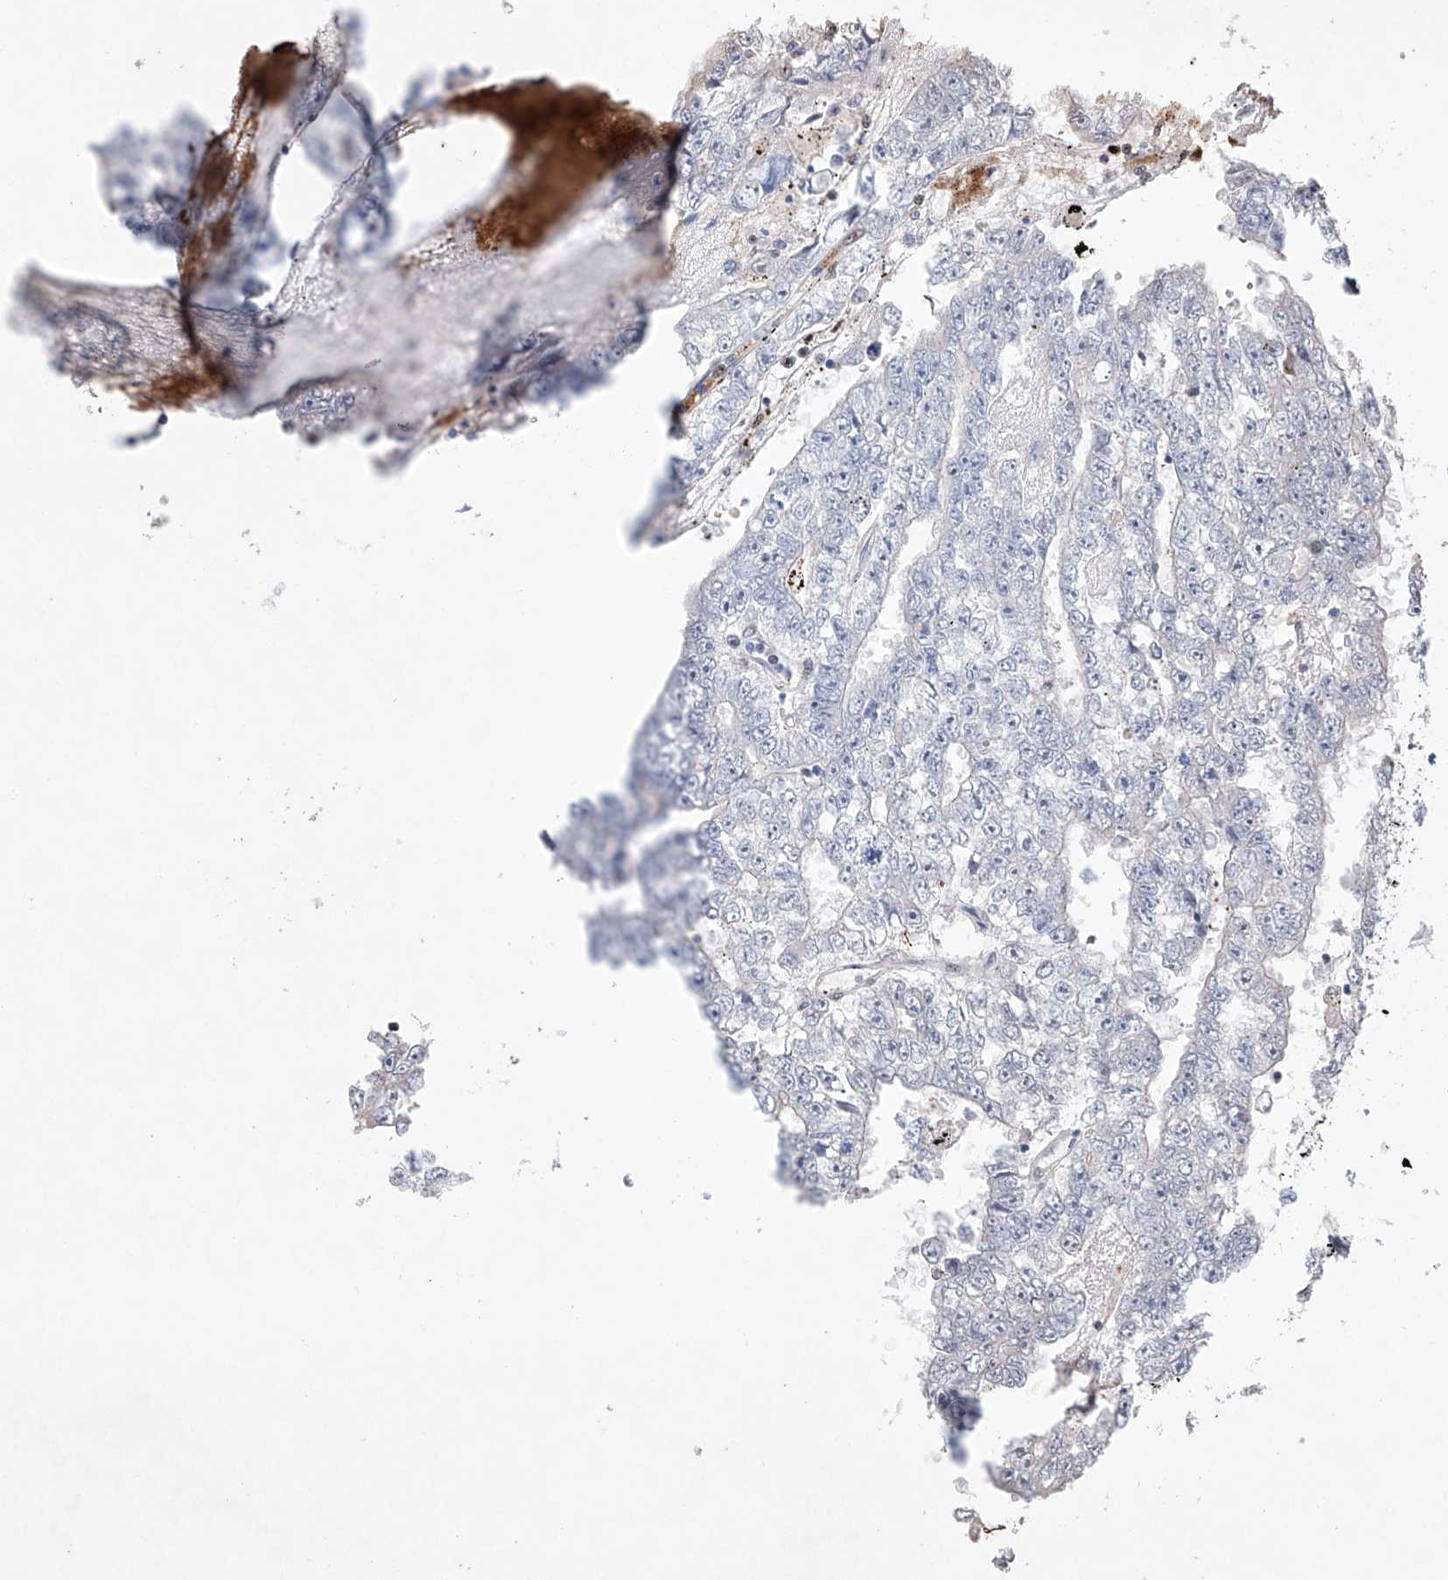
{"staining": {"intensity": "negative", "quantity": "none", "location": "none"}, "tissue": "testis cancer", "cell_type": "Tumor cells", "image_type": "cancer", "snomed": [{"axis": "morphology", "description": "Carcinoma, Embryonal, NOS"}, {"axis": "topography", "description": "Testis"}], "caption": "This is an IHC photomicrograph of human testis embryonal carcinoma. There is no expression in tumor cells.", "gene": "AFG1L", "patient": {"sex": "male", "age": 25}}